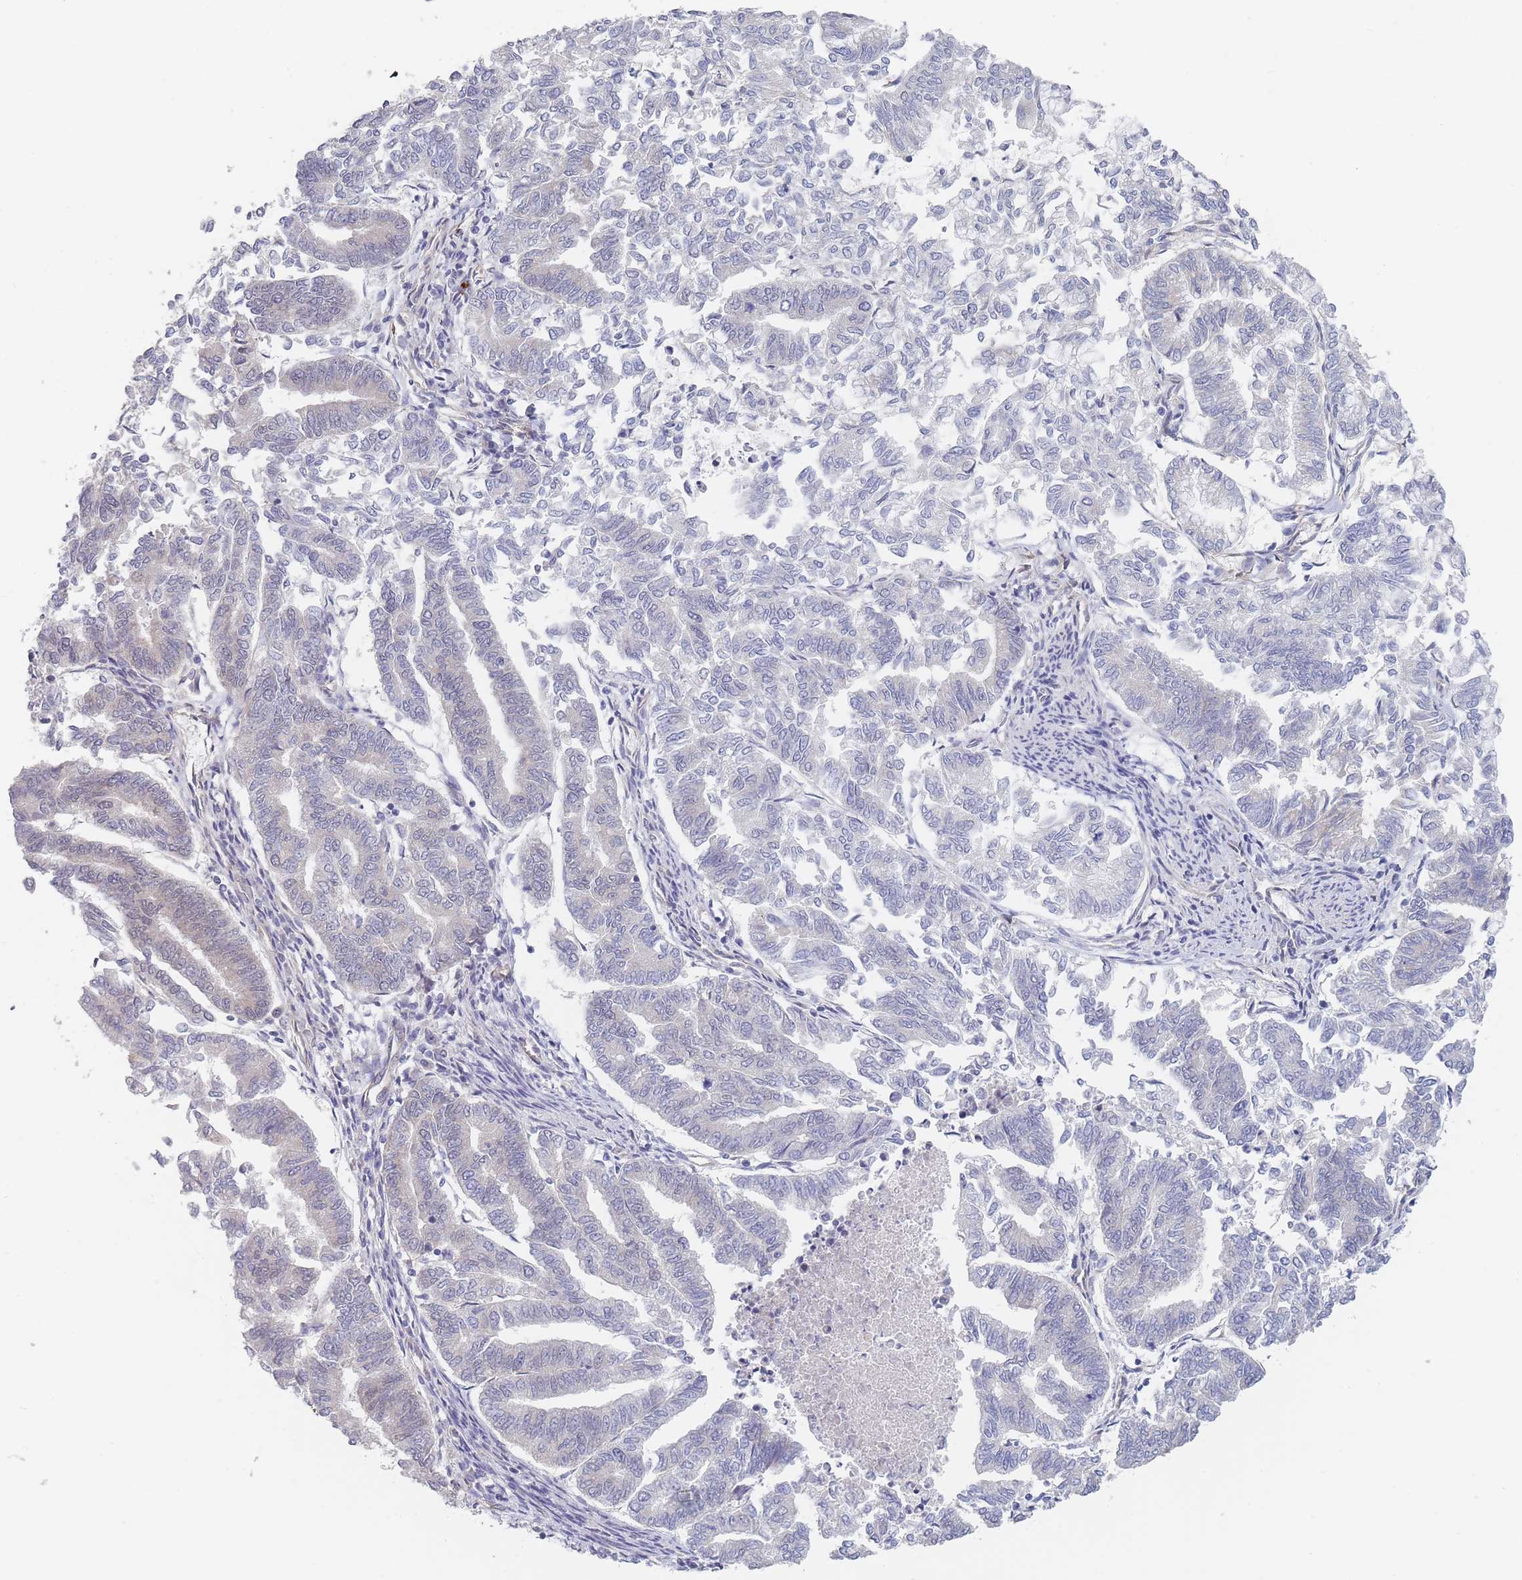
{"staining": {"intensity": "negative", "quantity": "none", "location": "none"}, "tissue": "endometrial cancer", "cell_type": "Tumor cells", "image_type": "cancer", "snomed": [{"axis": "morphology", "description": "Adenocarcinoma, NOS"}, {"axis": "topography", "description": "Endometrium"}], "caption": "Tumor cells are negative for protein expression in human endometrial cancer (adenocarcinoma).", "gene": "ANKRD10", "patient": {"sex": "female", "age": 79}}